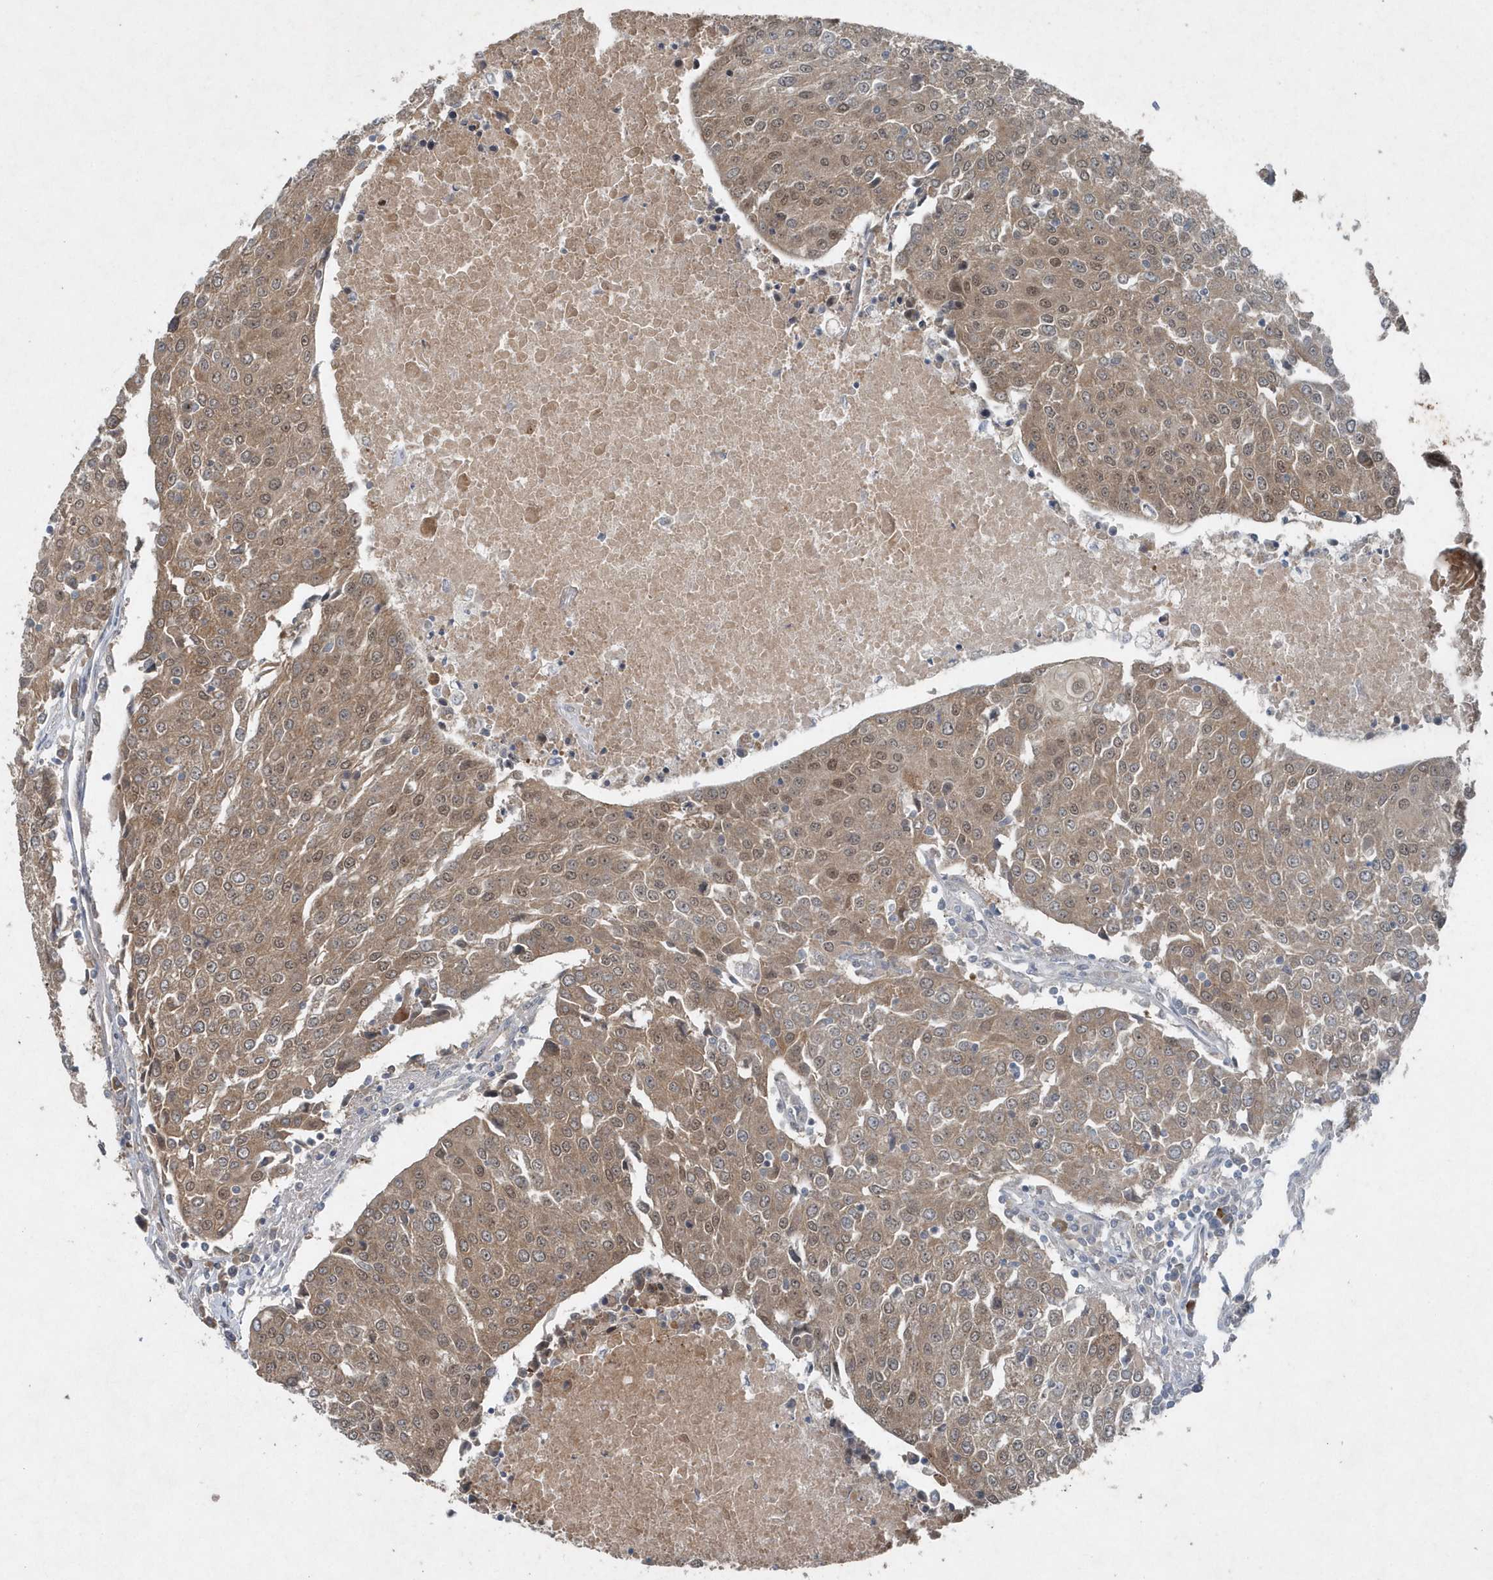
{"staining": {"intensity": "moderate", "quantity": ">75%", "location": "cytoplasmic/membranous,nuclear"}, "tissue": "urothelial cancer", "cell_type": "Tumor cells", "image_type": "cancer", "snomed": [{"axis": "morphology", "description": "Urothelial carcinoma, High grade"}, {"axis": "topography", "description": "Urinary bladder"}], "caption": "A micrograph of human high-grade urothelial carcinoma stained for a protein displays moderate cytoplasmic/membranous and nuclear brown staining in tumor cells. Nuclei are stained in blue.", "gene": "QTRT2", "patient": {"sex": "female", "age": 85}}